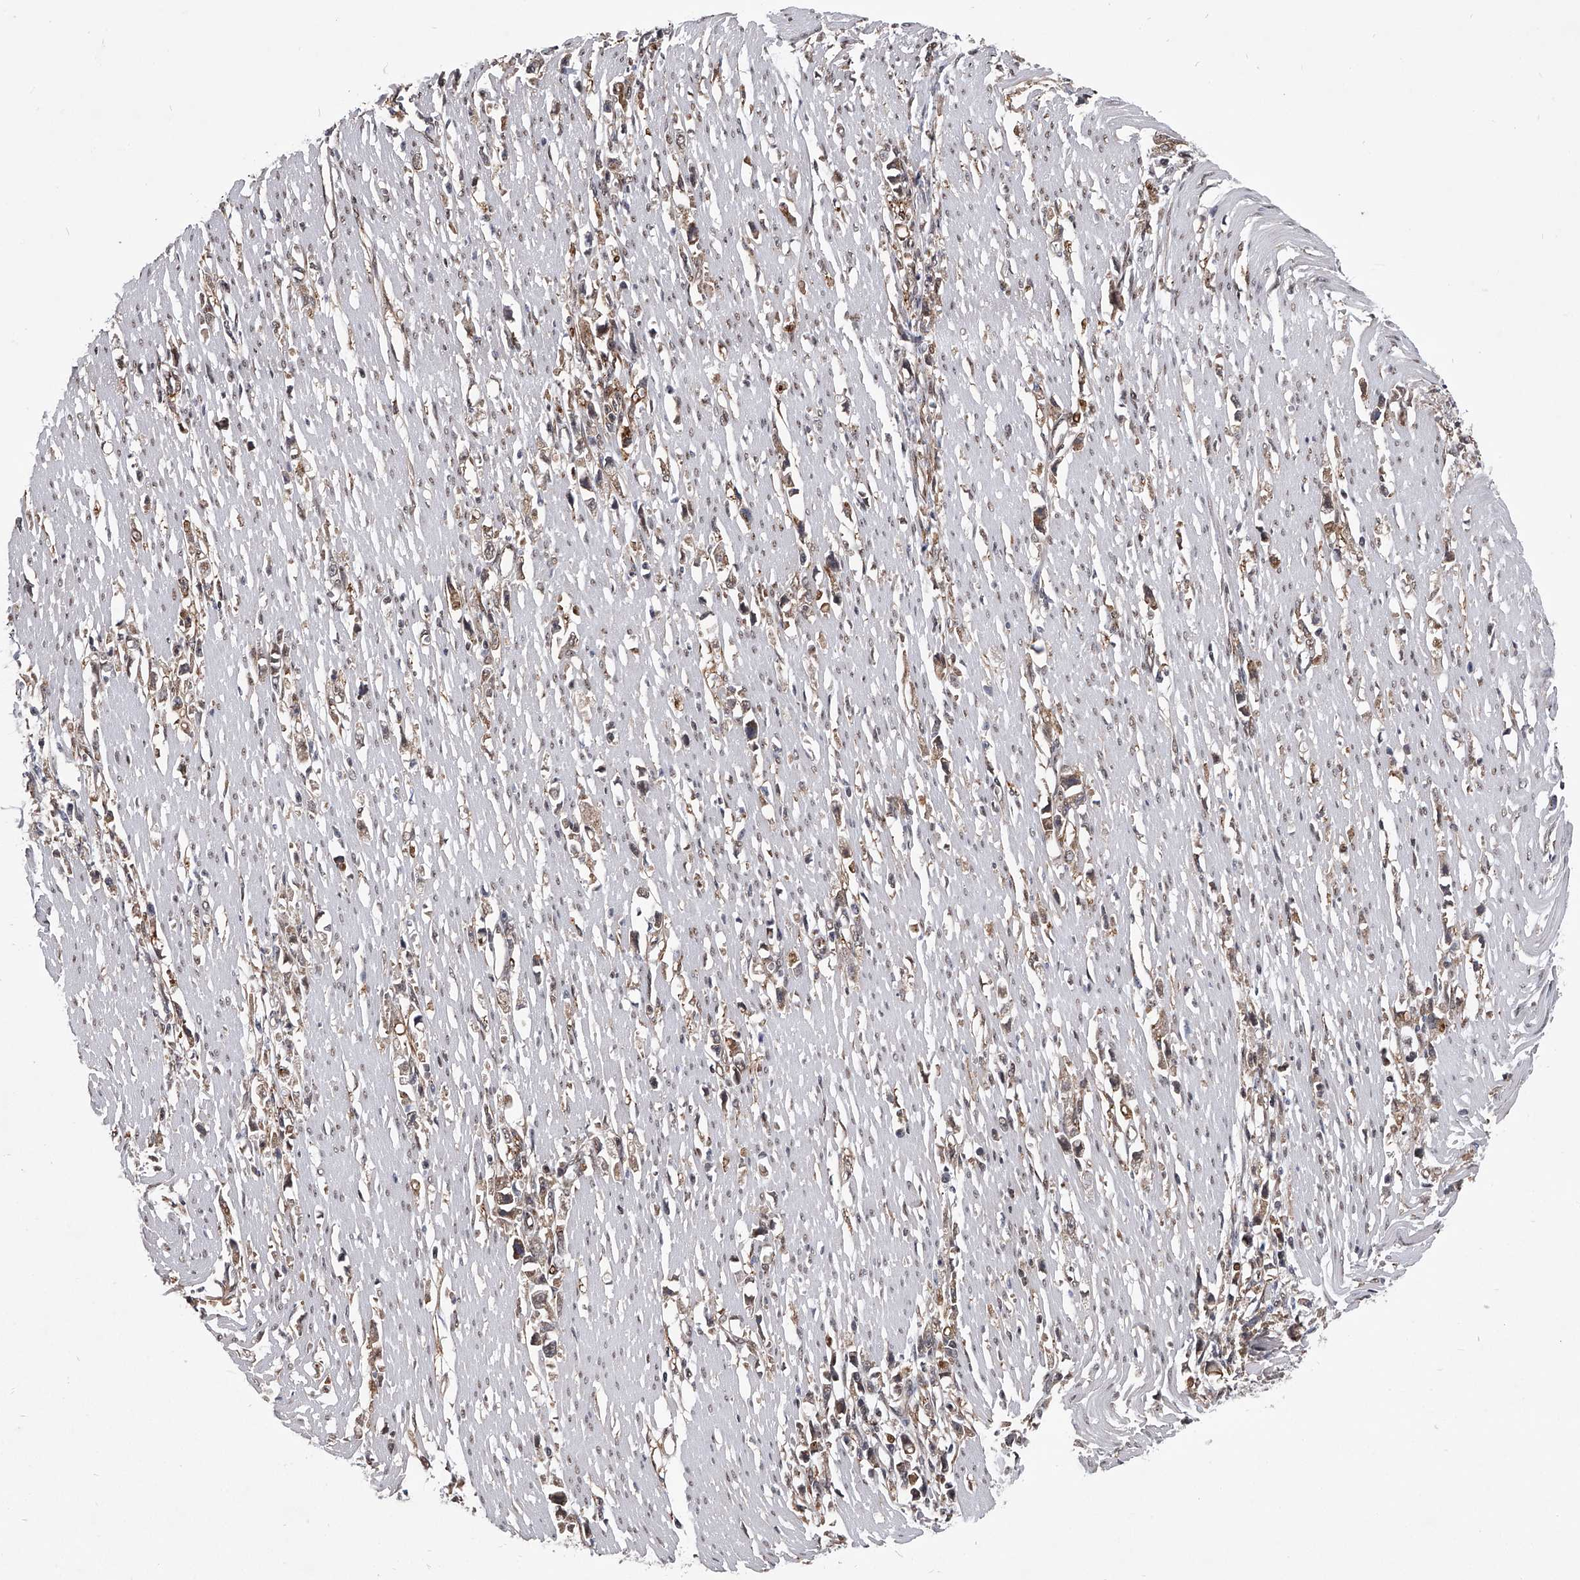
{"staining": {"intensity": "weak", "quantity": "25%-75%", "location": "cytoplasmic/membranous,nuclear"}, "tissue": "stomach cancer", "cell_type": "Tumor cells", "image_type": "cancer", "snomed": [{"axis": "morphology", "description": "Adenocarcinoma, NOS"}, {"axis": "topography", "description": "Stomach"}], "caption": "This micrograph displays immunohistochemistry (IHC) staining of stomach cancer, with low weak cytoplasmic/membranous and nuclear staining in approximately 25%-75% of tumor cells.", "gene": "ZNF76", "patient": {"sex": "female", "age": 59}}